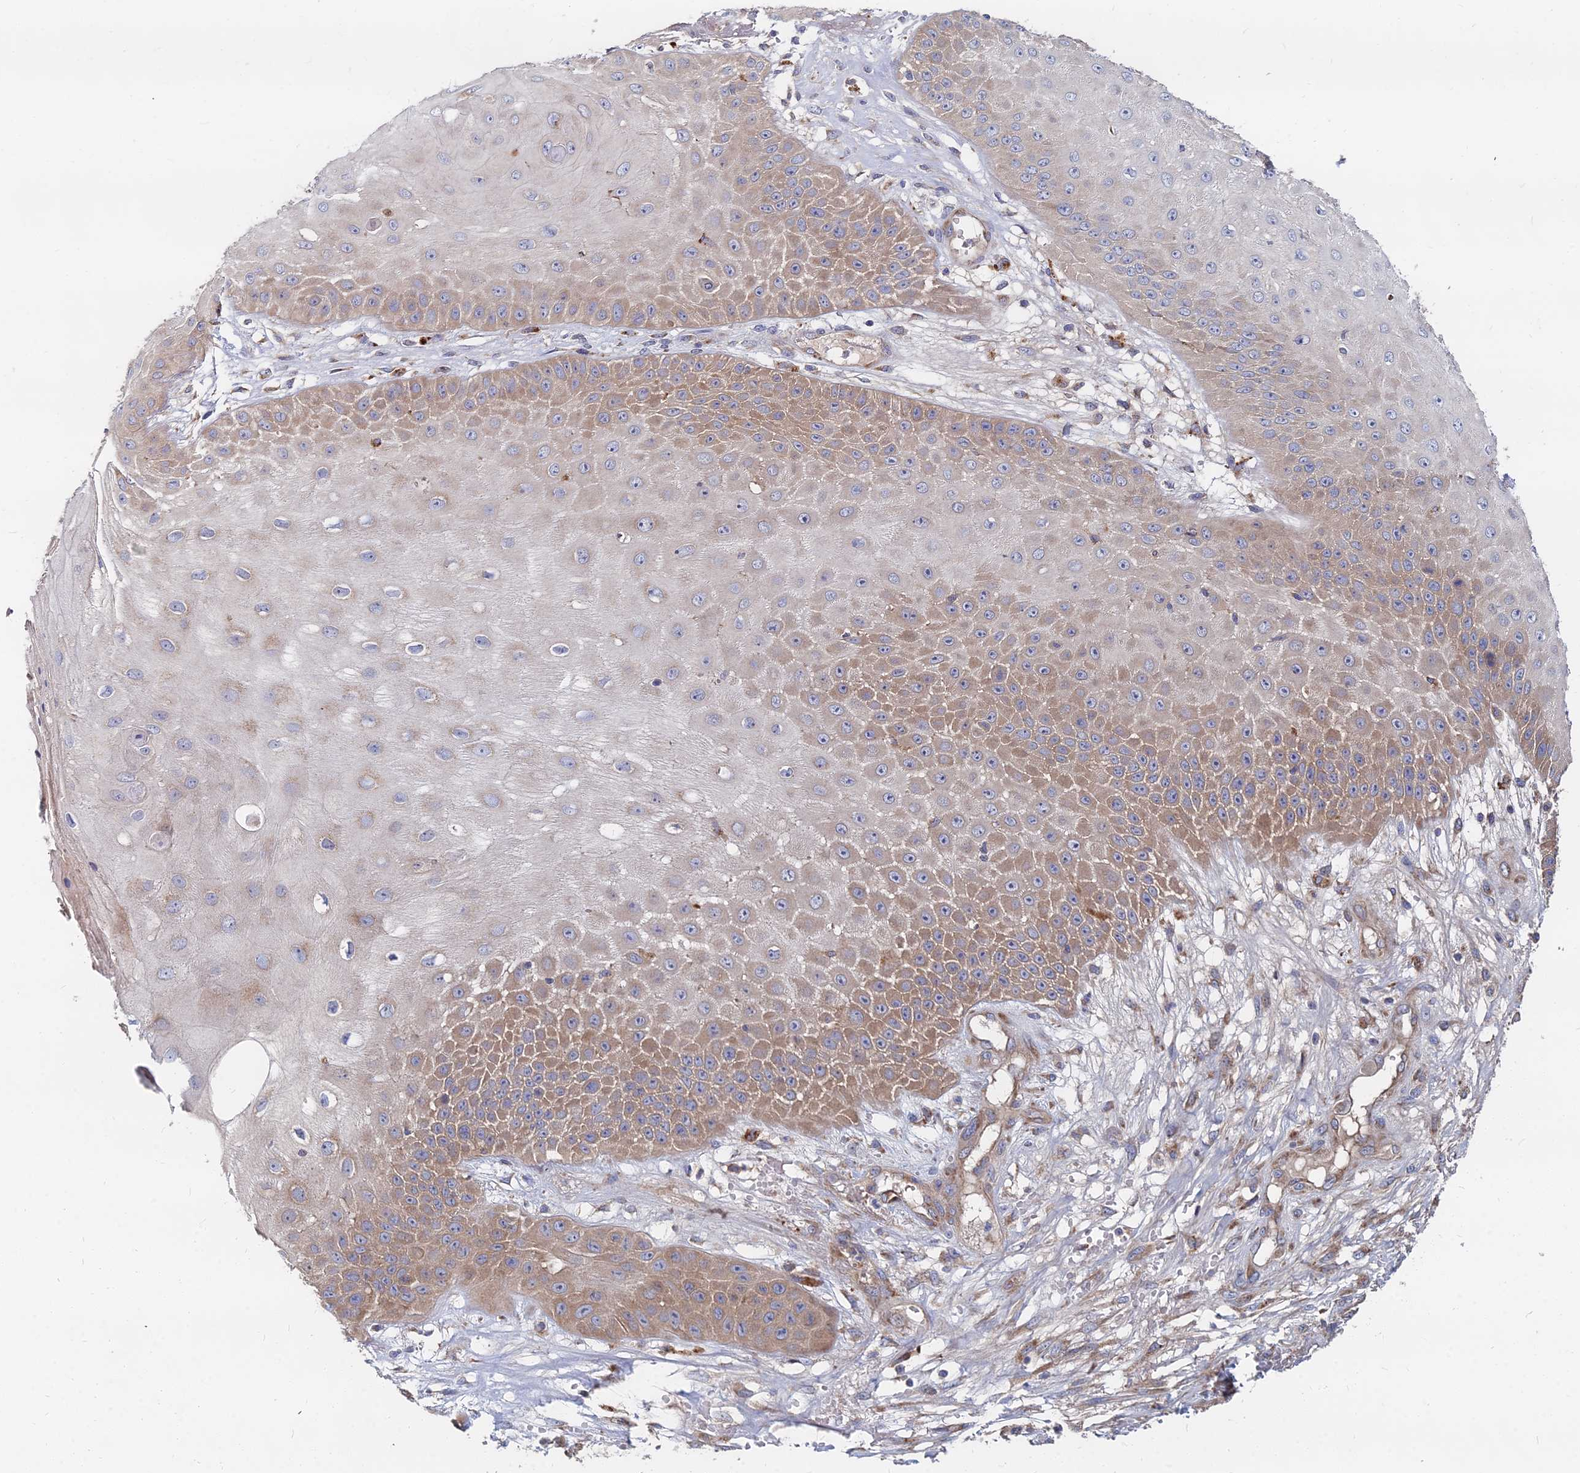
{"staining": {"intensity": "moderate", "quantity": "25%-75%", "location": "cytoplasmic/membranous"}, "tissue": "skin cancer", "cell_type": "Tumor cells", "image_type": "cancer", "snomed": [{"axis": "morphology", "description": "Squamous cell carcinoma, NOS"}, {"axis": "topography", "description": "Skin"}], "caption": "Tumor cells show medium levels of moderate cytoplasmic/membranous expression in about 25%-75% of cells in human skin cancer.", "gene": "CCZ1", "patient": {"sex": "male", "age": 70}}